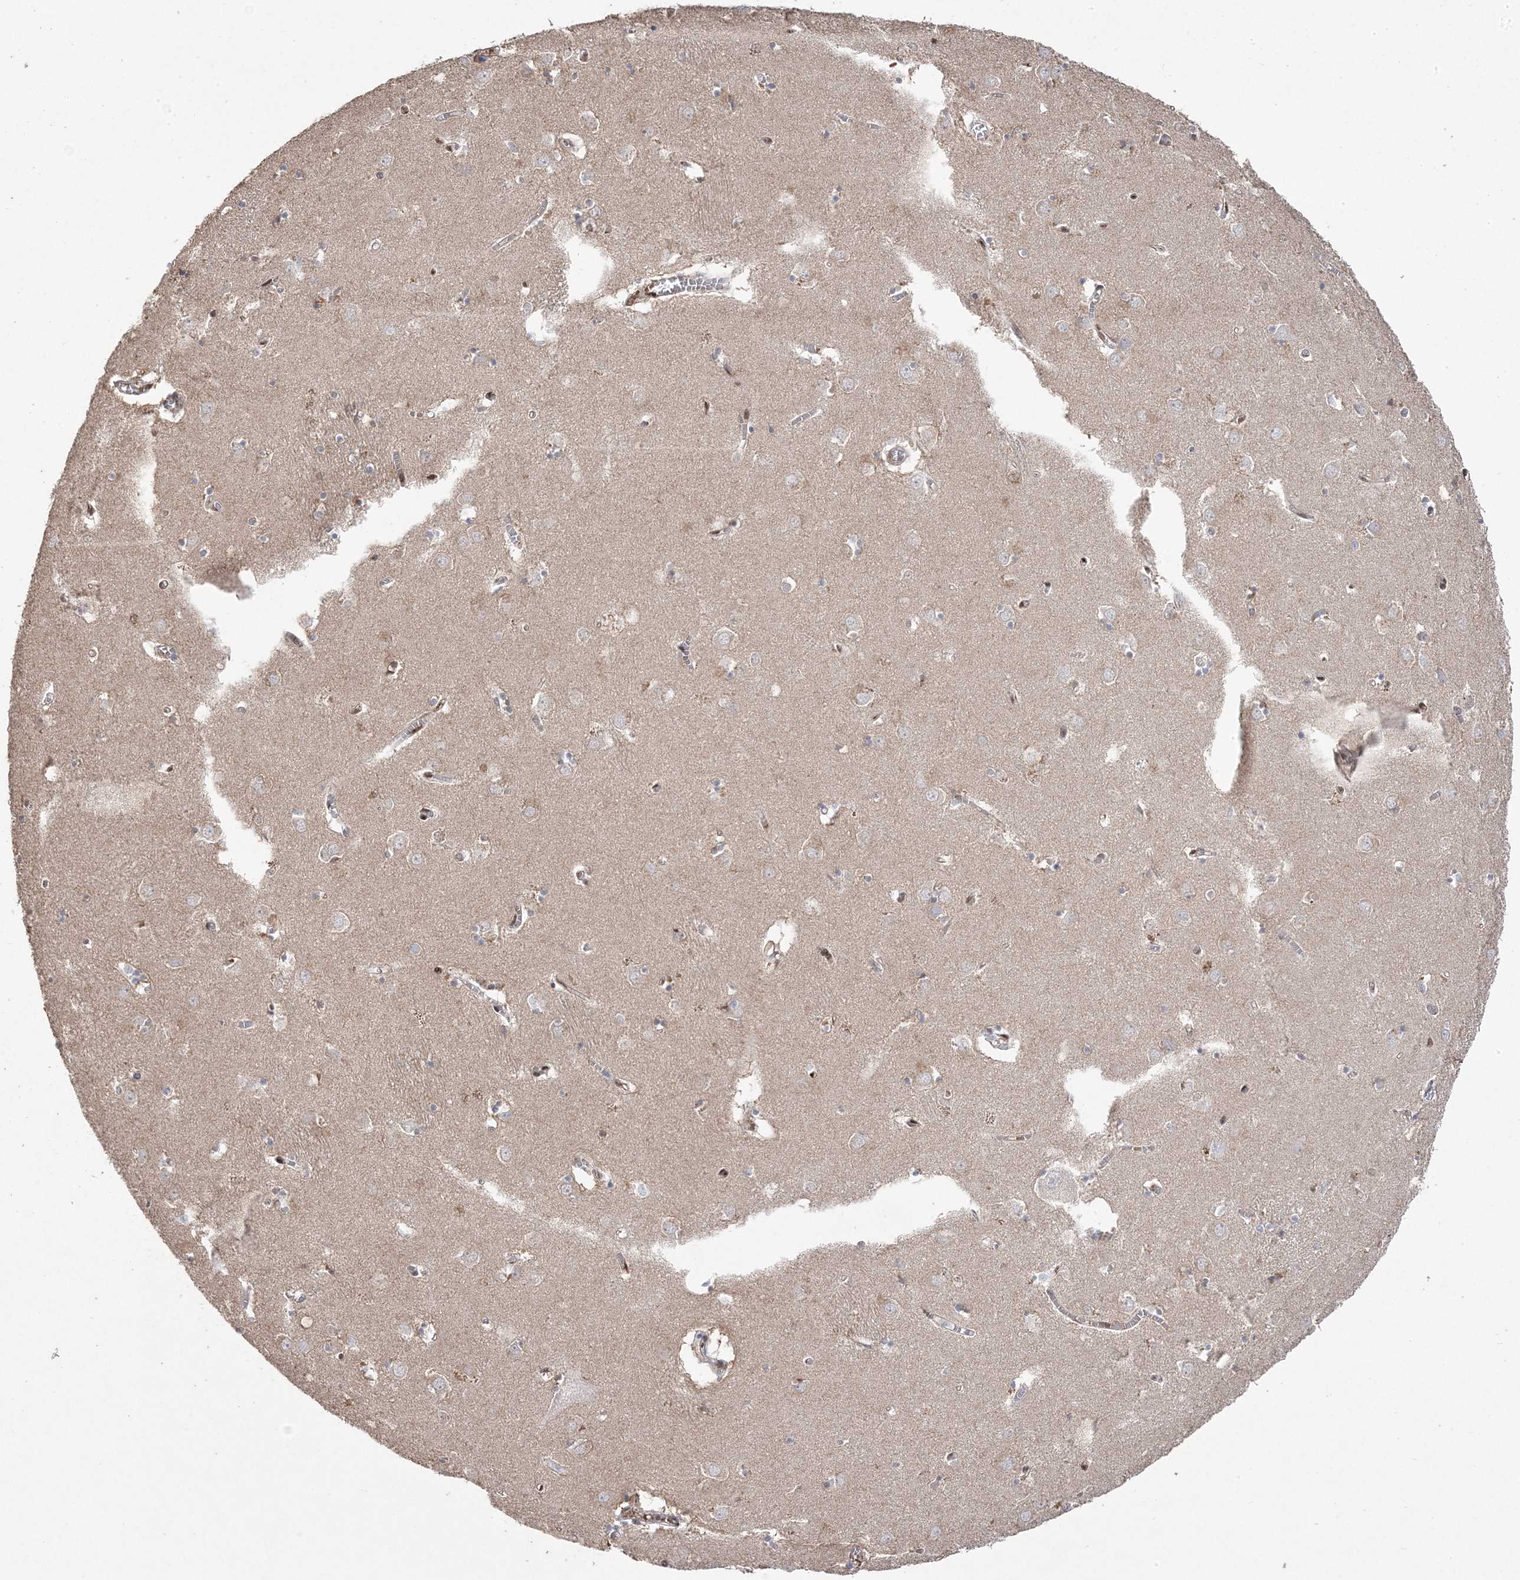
{"staining": {"intensity": "moderate", "quantity": "25%-75%", "location": "nuclear"}, "tissue": "caudate", "cell_type": "Glial cells", "image_type": "normal", "snomed": [{"axis": "morphology", "description": "Normal tissue, NOS"}, {"axis": "topography", "description": "Lateral ventricle wall"}], "caption": "Immunohistochemical staining of benign human caudate demonstrates medium levels of moderate nuclear staining in approximately 25%-75% of glial cells.", "gene": "PPOX", "patient": {"sex": "male", "age": 70}}